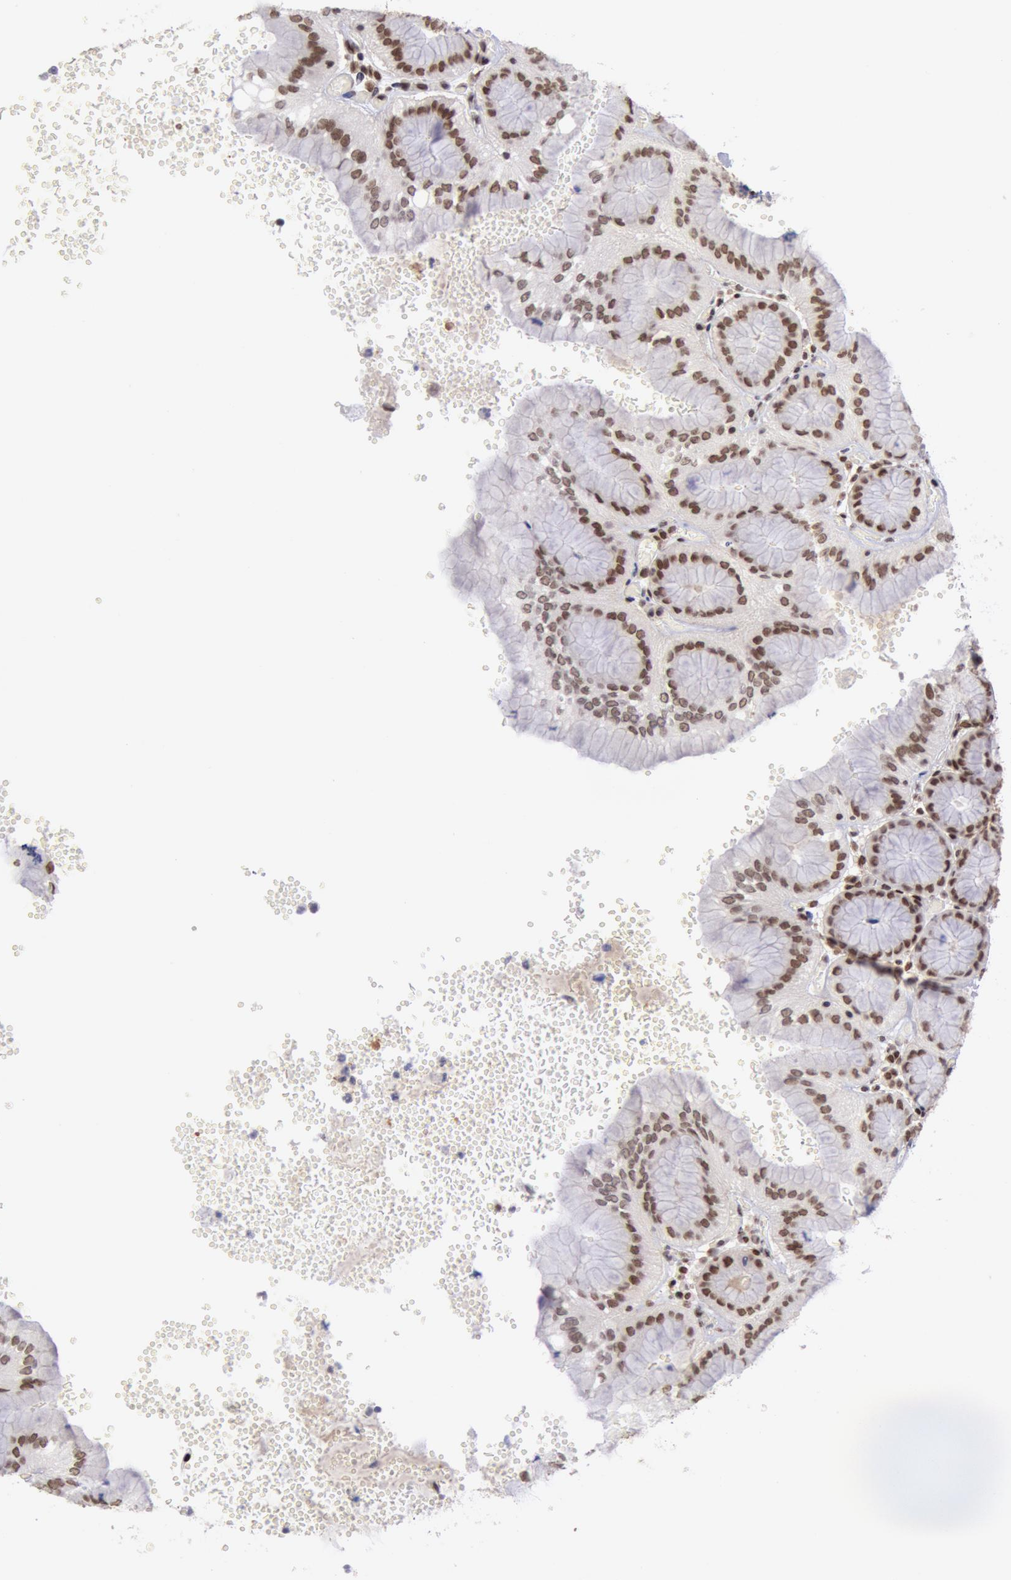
{"staining": {"intensity": "strong", "quantity": ">75%", "location": "nuclear"}, "tissue": "stomach", "cell_type": "Glandular cells", "image_type": "normal", "snomed": [{"axis": "morphology", "description": "Normal tissue, NOS"}, {"axis": "topography", "description": "Stomach, upper"}, {"axis": "topography", "description": "Stomach"}], "caption": "An immunohistochemistry (IHC) image of unremarkable tissue is shown. Protein staining in brown highlights strong nuclear positivity in stomach within glandular cells.", "gene": "CDKN2B", "patient": {"sex": "male", "age": 76}}